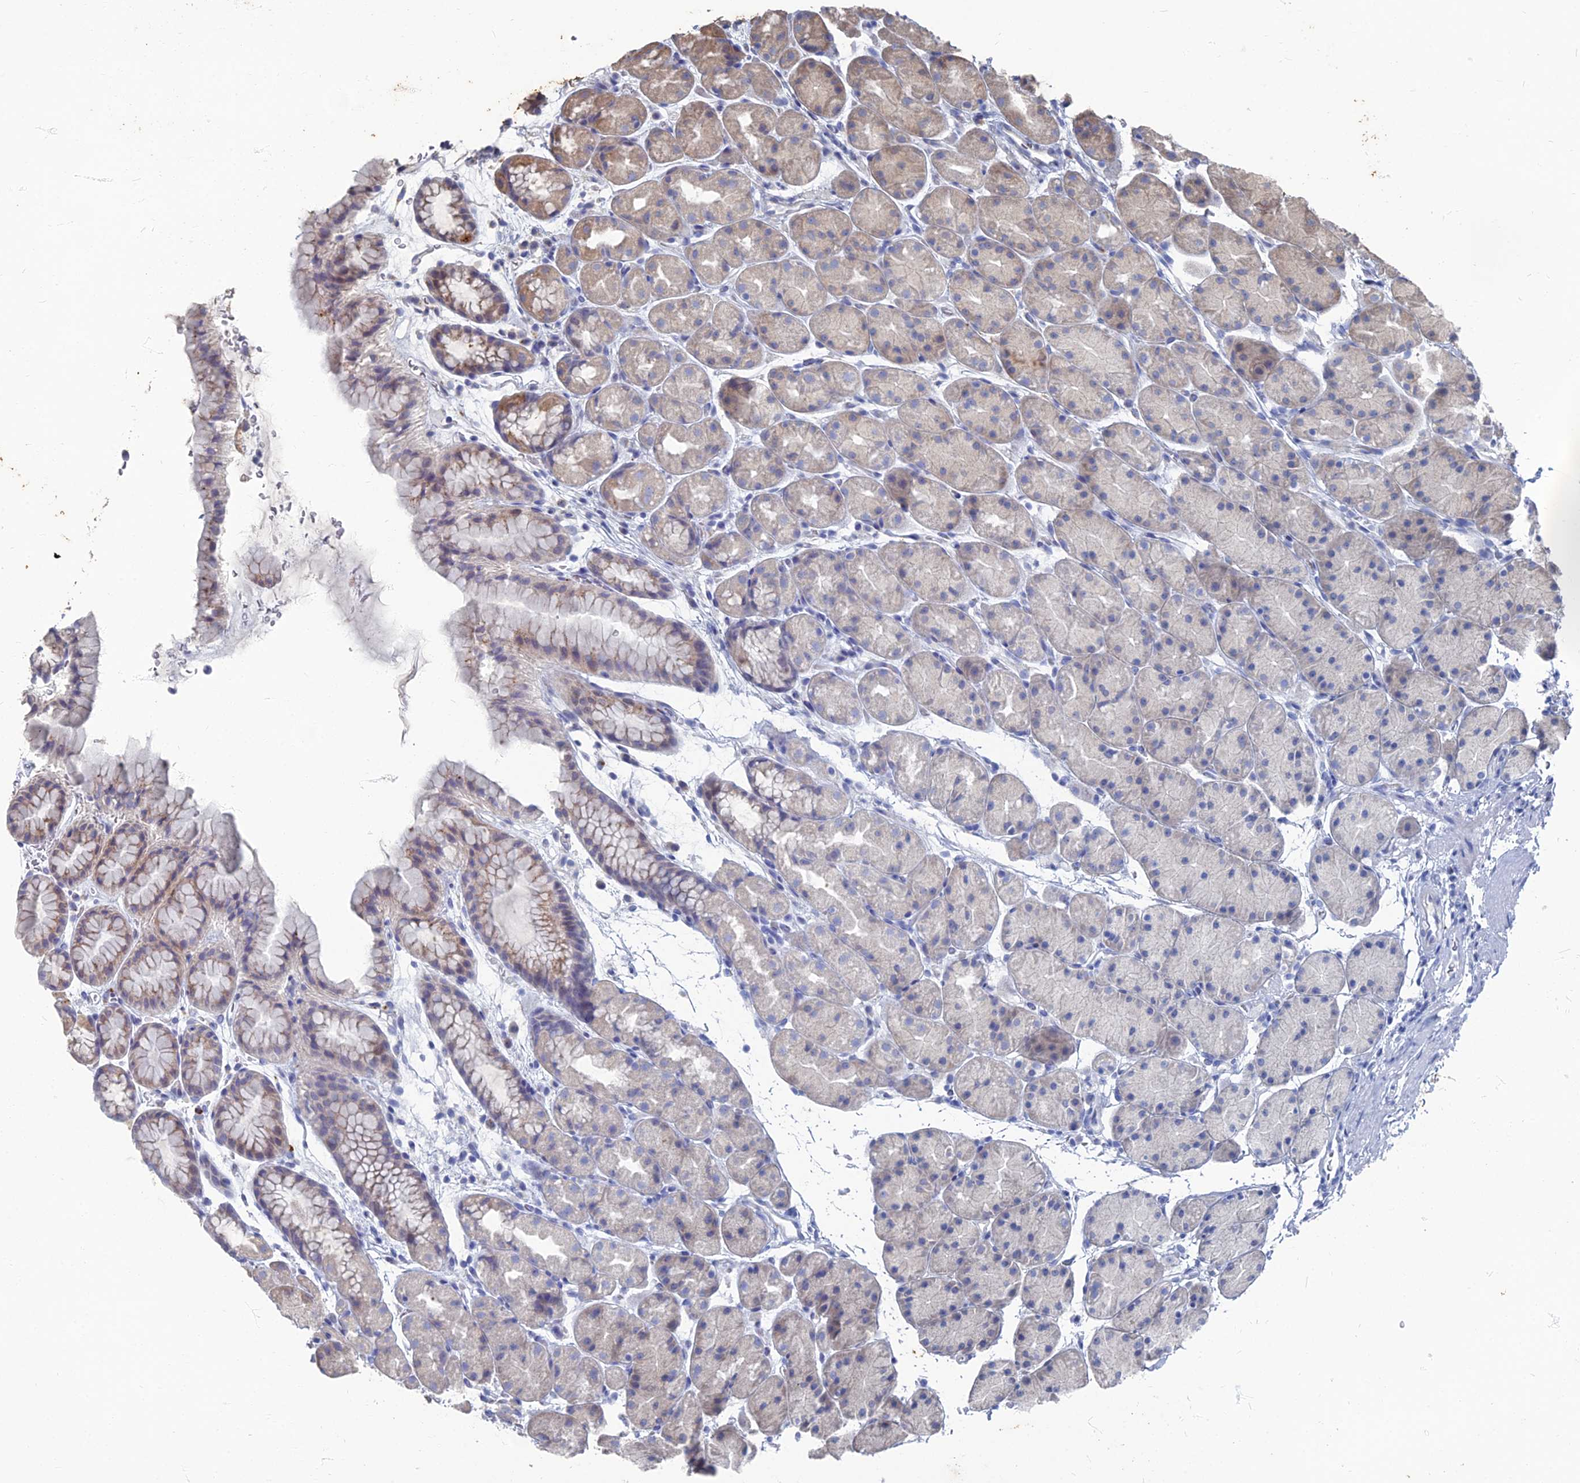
{"staining": {"intensity": "weak", "quantity": "25%-75%", "location": "cytoplasmic/membranous"}, "tissue": "stomach", "cell_type": "Glandular cells", "image_type": "normal", "snomed": [{"axis": "morphology", "description": "Normal tissue, NOS"}, {"axis": "topography", "description": "Stomach, upper"}, {"axis": "topography", "description": "Stomach"}], "caption": "Unremarkable stomach displays weak cytoplasmic/membranous expression in about 25%-75% of glandular cells, visualized by immunohistochemistry. Nuclei are stained in blue.", "gene": "TMEM128", "patient": {"sex": "male", "age": 47}}